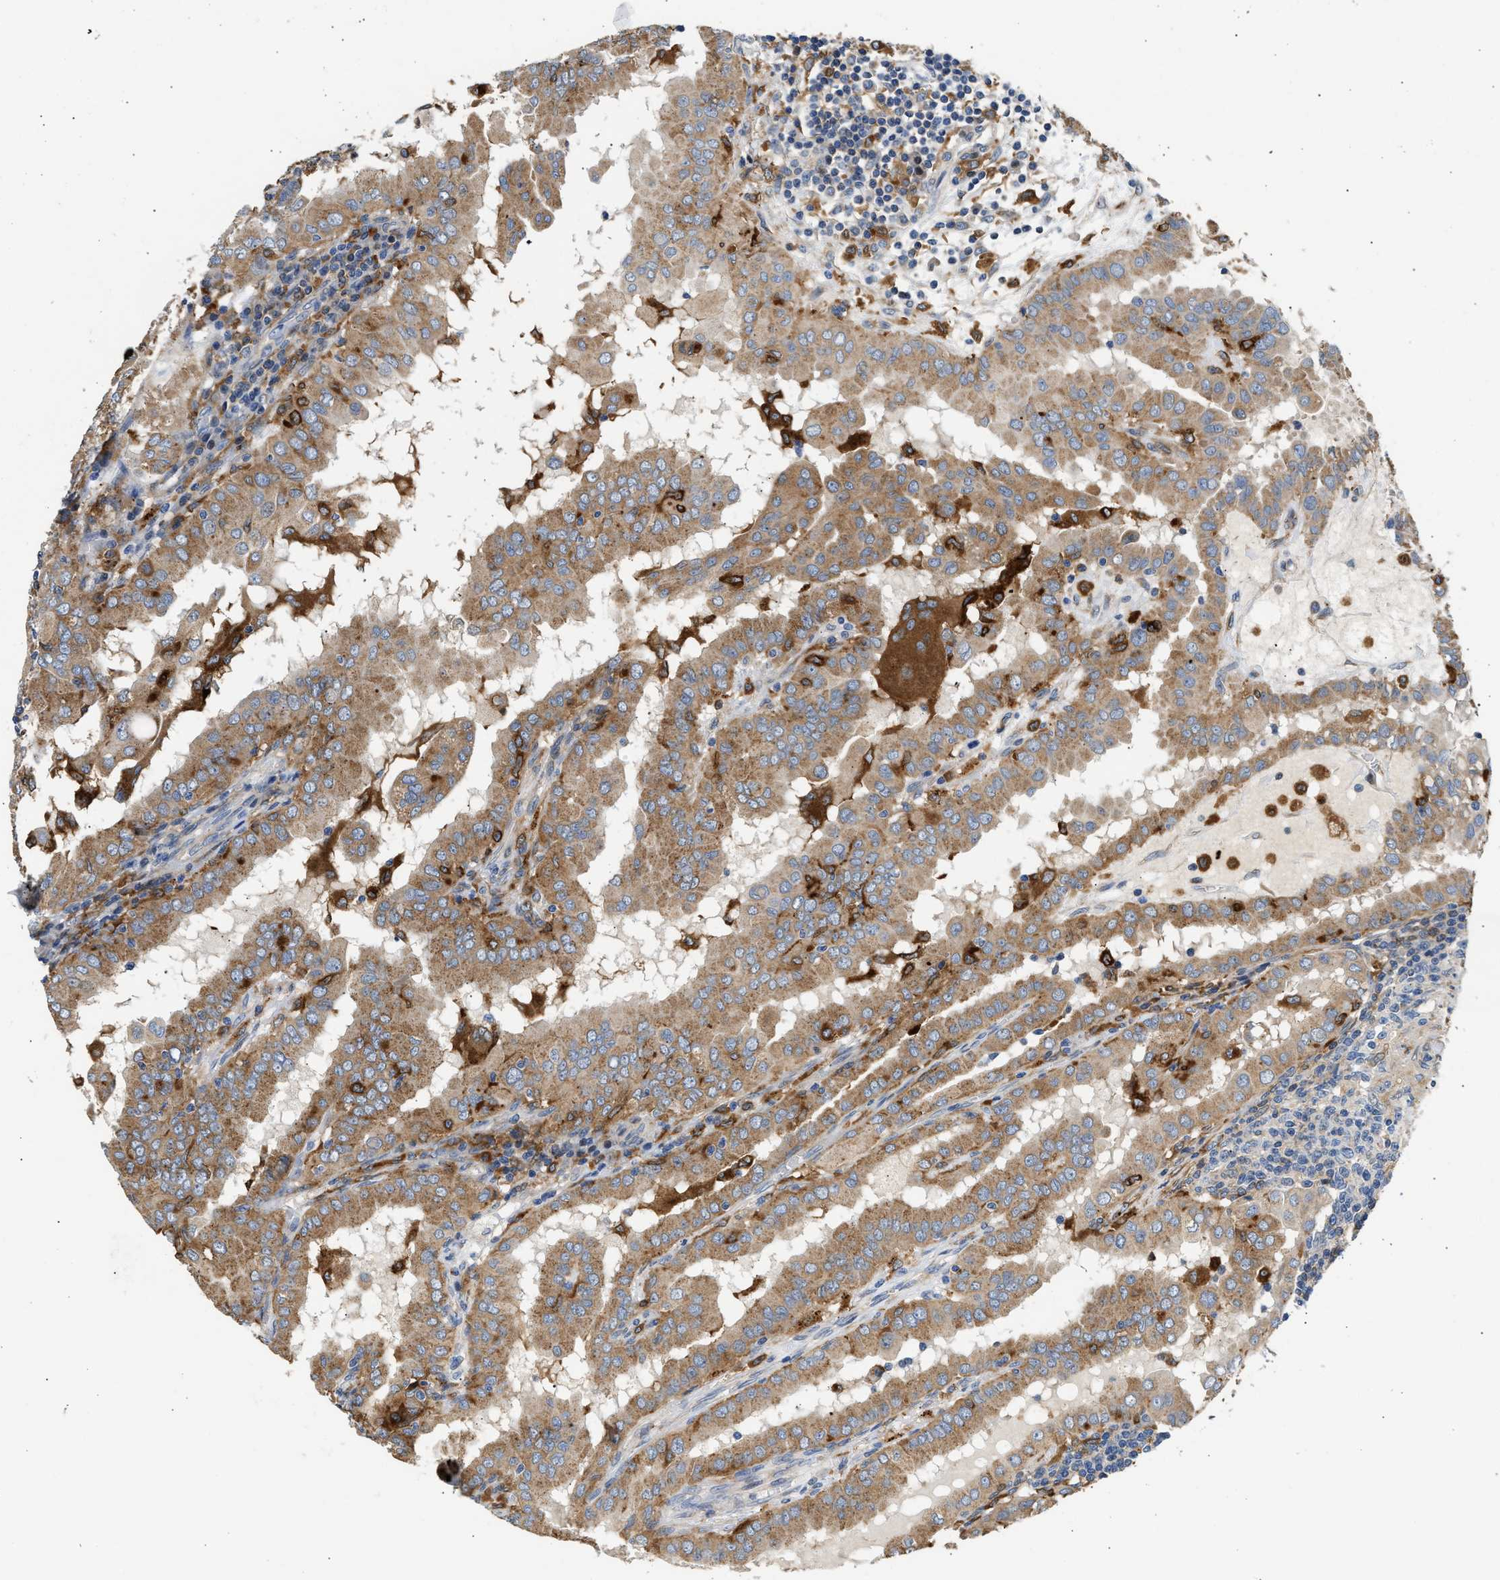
{"staining": {"intensity": "moderate", "quantity": ">75%", "location": "cytoplasmic/membranous"}, "tissue": "thyroid cancer", "cell_type": "Tumor cells", "image_type": "cancer", "snomed": [{"axis": "morphology", "description": "Papillary adenocarcinoma, NOS"}, {"axis": "topography", "description": "Thyroid gland"}], "caption": "A photomicrograph showing moderate cytoplasmic/membranous staining in about >75% of tumor cells in thyroid papillary adenocarcinoma, as visualized by brown immunohistochemical staining.", "gene": "RAB31", "patient": {"sex": "male", "age": 33}}